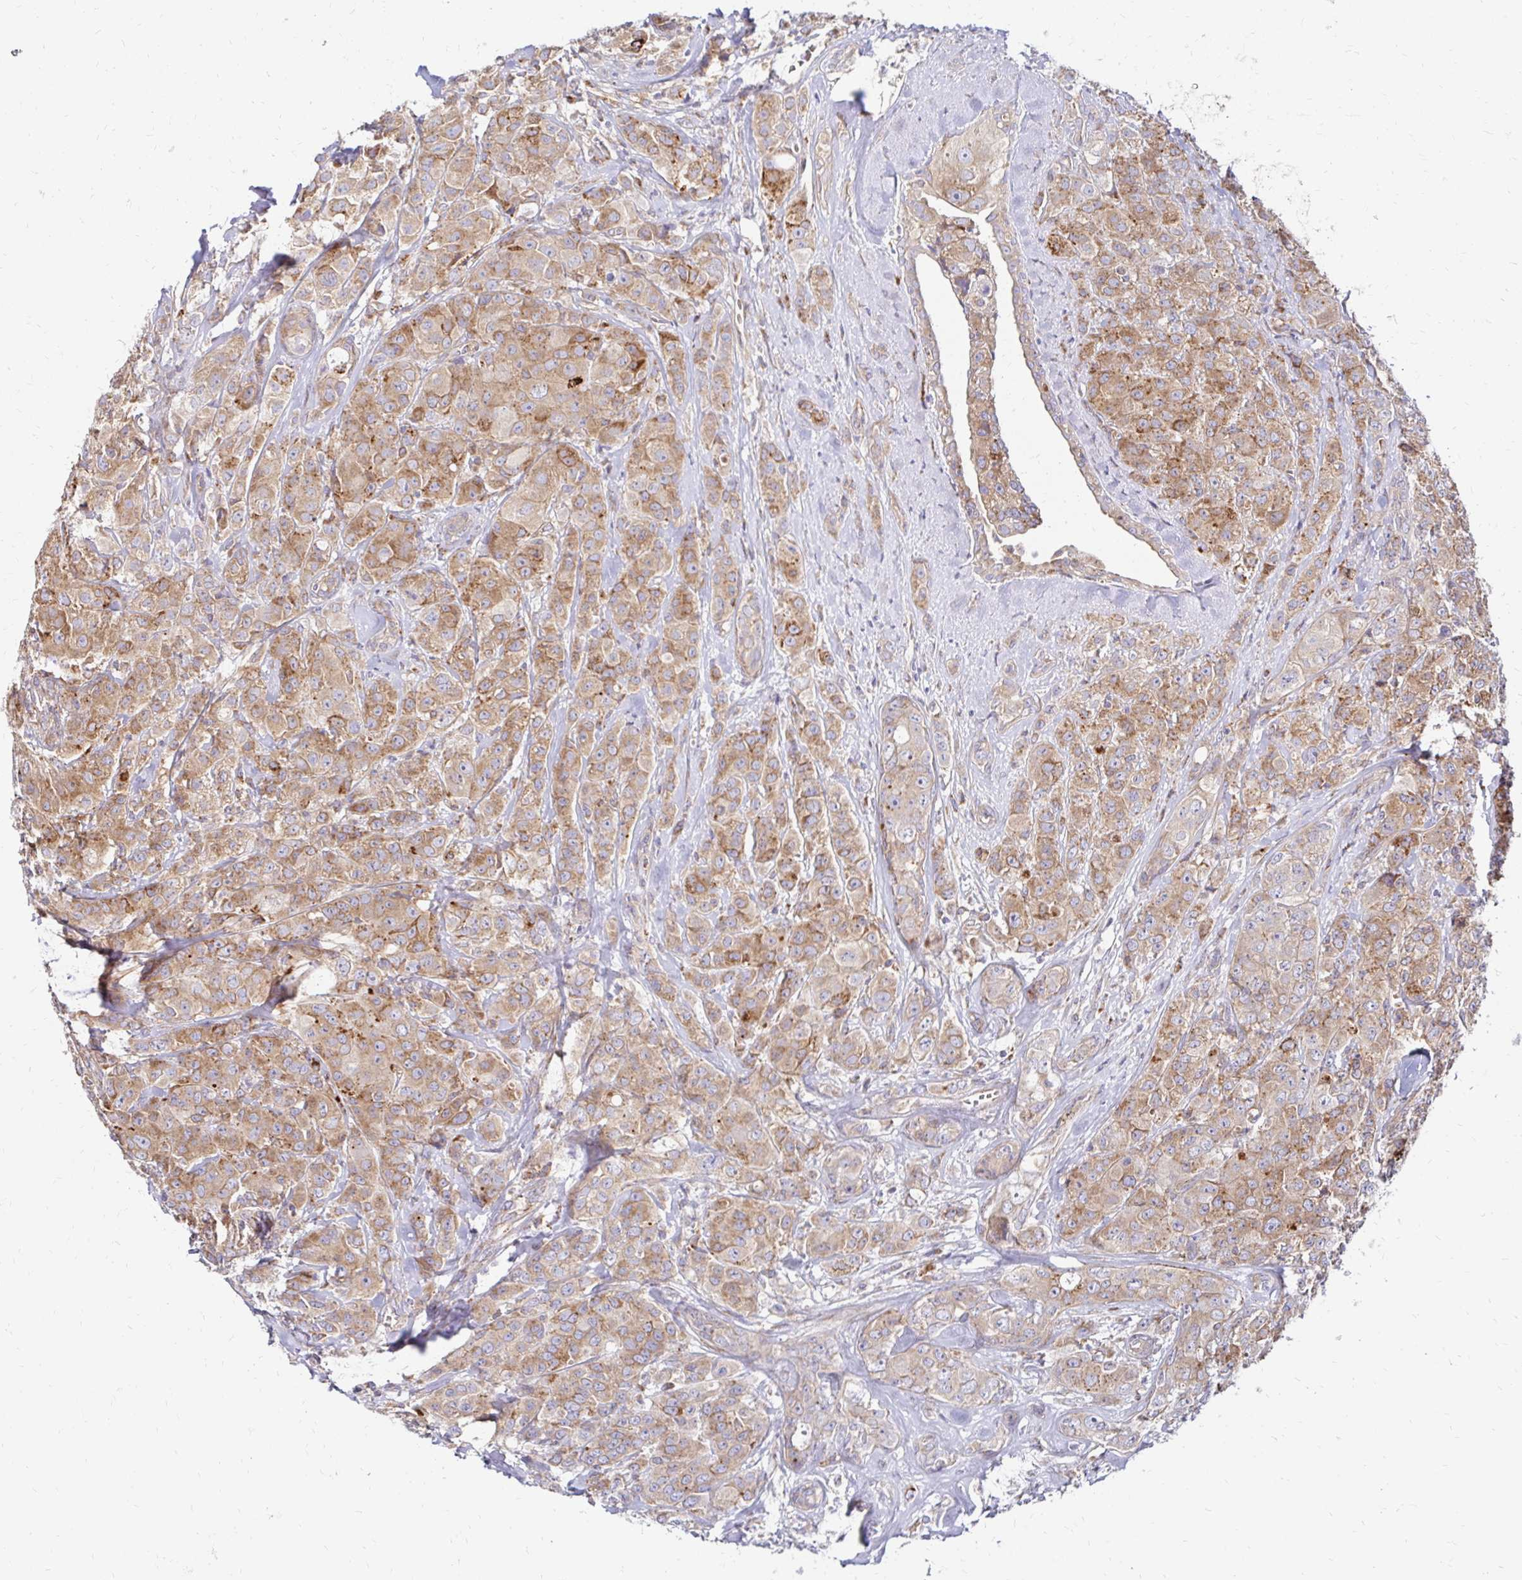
{"staining": {"intensity": "moderate", "quantity": "25%-75%", "location": "cytoplasmic/membranous"}, "tissue": "breast cancer", "cell_type": "Tumor cells", "image_type": "cancer", "snomed": [{"axis": "morphology", "description": "Normal tissue, NOS"}, {"axis": "morphology", "description": "Duct carcinoma"}, {"axis": "topography", "description": "Breast"}], "caption": "IHC histopathology image of neoplastic tissue: human breast invasive ductal carcinoma stained using immunohistochemistry (IHC) exhibits medium levels of moderate protein expression localized specifically in the cytoplasmic/membranous of tumor cells, appearing as a cytoplasmic/membranous brown color.", "gene": "IDUA", "patient": {"sex": "female", "age": 43}}